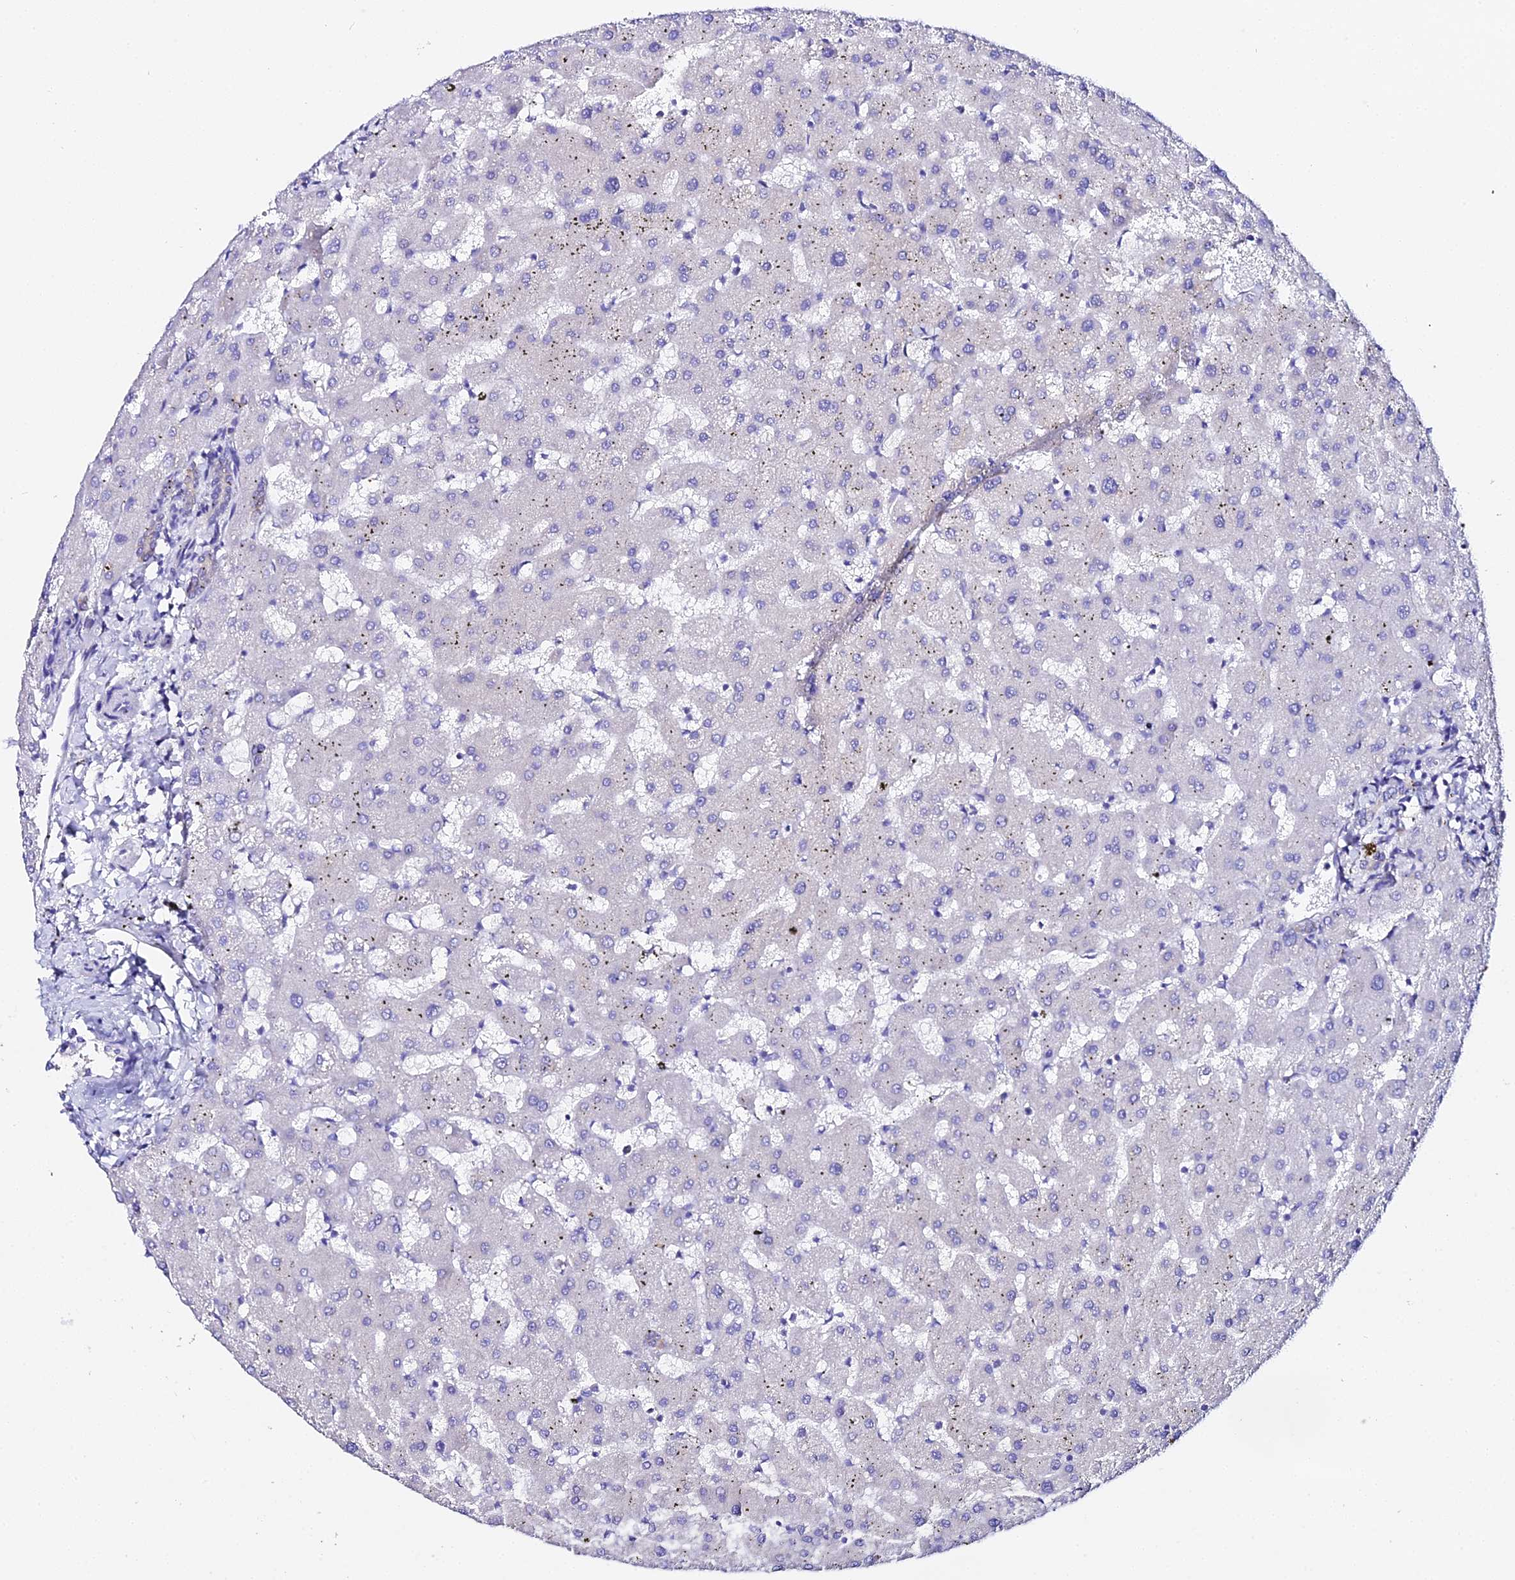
{"staining": {"intensity": "negative", "quantity": "none", "location": "none"}, "tissue": "liver", "cell_type": "Cholangiocytes", "image_type": "normal", "snomed": [{"axis": "morphology", "description": "Normal tissue, NOS"}, {"axis": "topography", "description": "Liver"}], "caption": "IHC of normal human liver reveals no expression in cholangiocytes. The staining is performed using DAB (3,3'-diaminobenzidine) brown chromogen with nuclei counter-stained in using hematoxylin.", "gene": "CFAP45", "patient": {"sex": "female", "age": 63}}